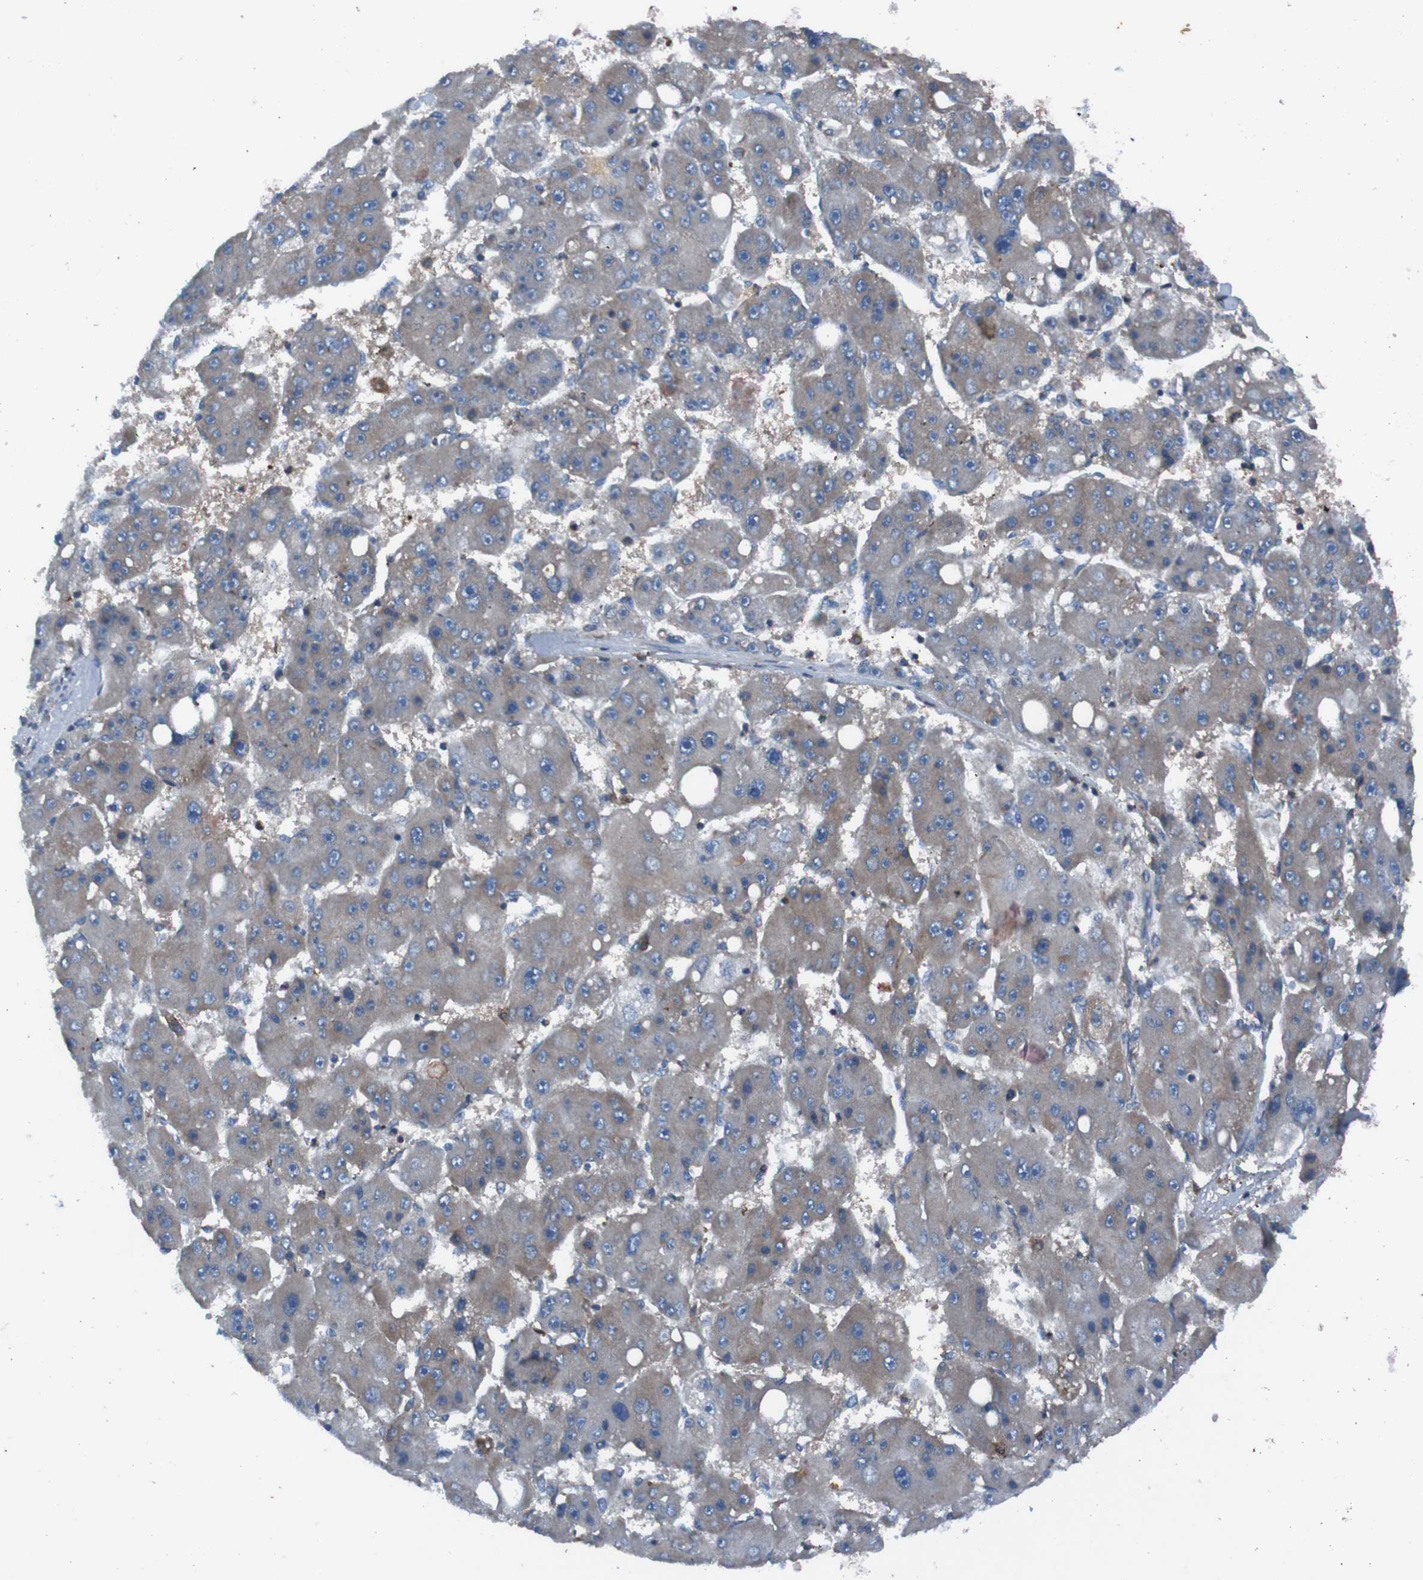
{"staining": {"intensity": "weak", "quantity": ">75%", "location": "cytoplasmic/membranous"}, "tissue": "liver cancer", "cell_type": "Tumor cells", "image_type": "cancer", "snomed": [{"axis": "morphology", "description": "Carcinoma, Hepatocellular, NOS"}, {"axis": "topography", "description": "Liver"}], "caption": "Liver cancer (hepatocellular carcinoma) was stained to show a protein in brown. There is low levels of weak cytoplasmic/membranous expression in about >75% of tumor cells.", "gene": "RAB5B", "patient": {"sex": "female", "age": 61}}